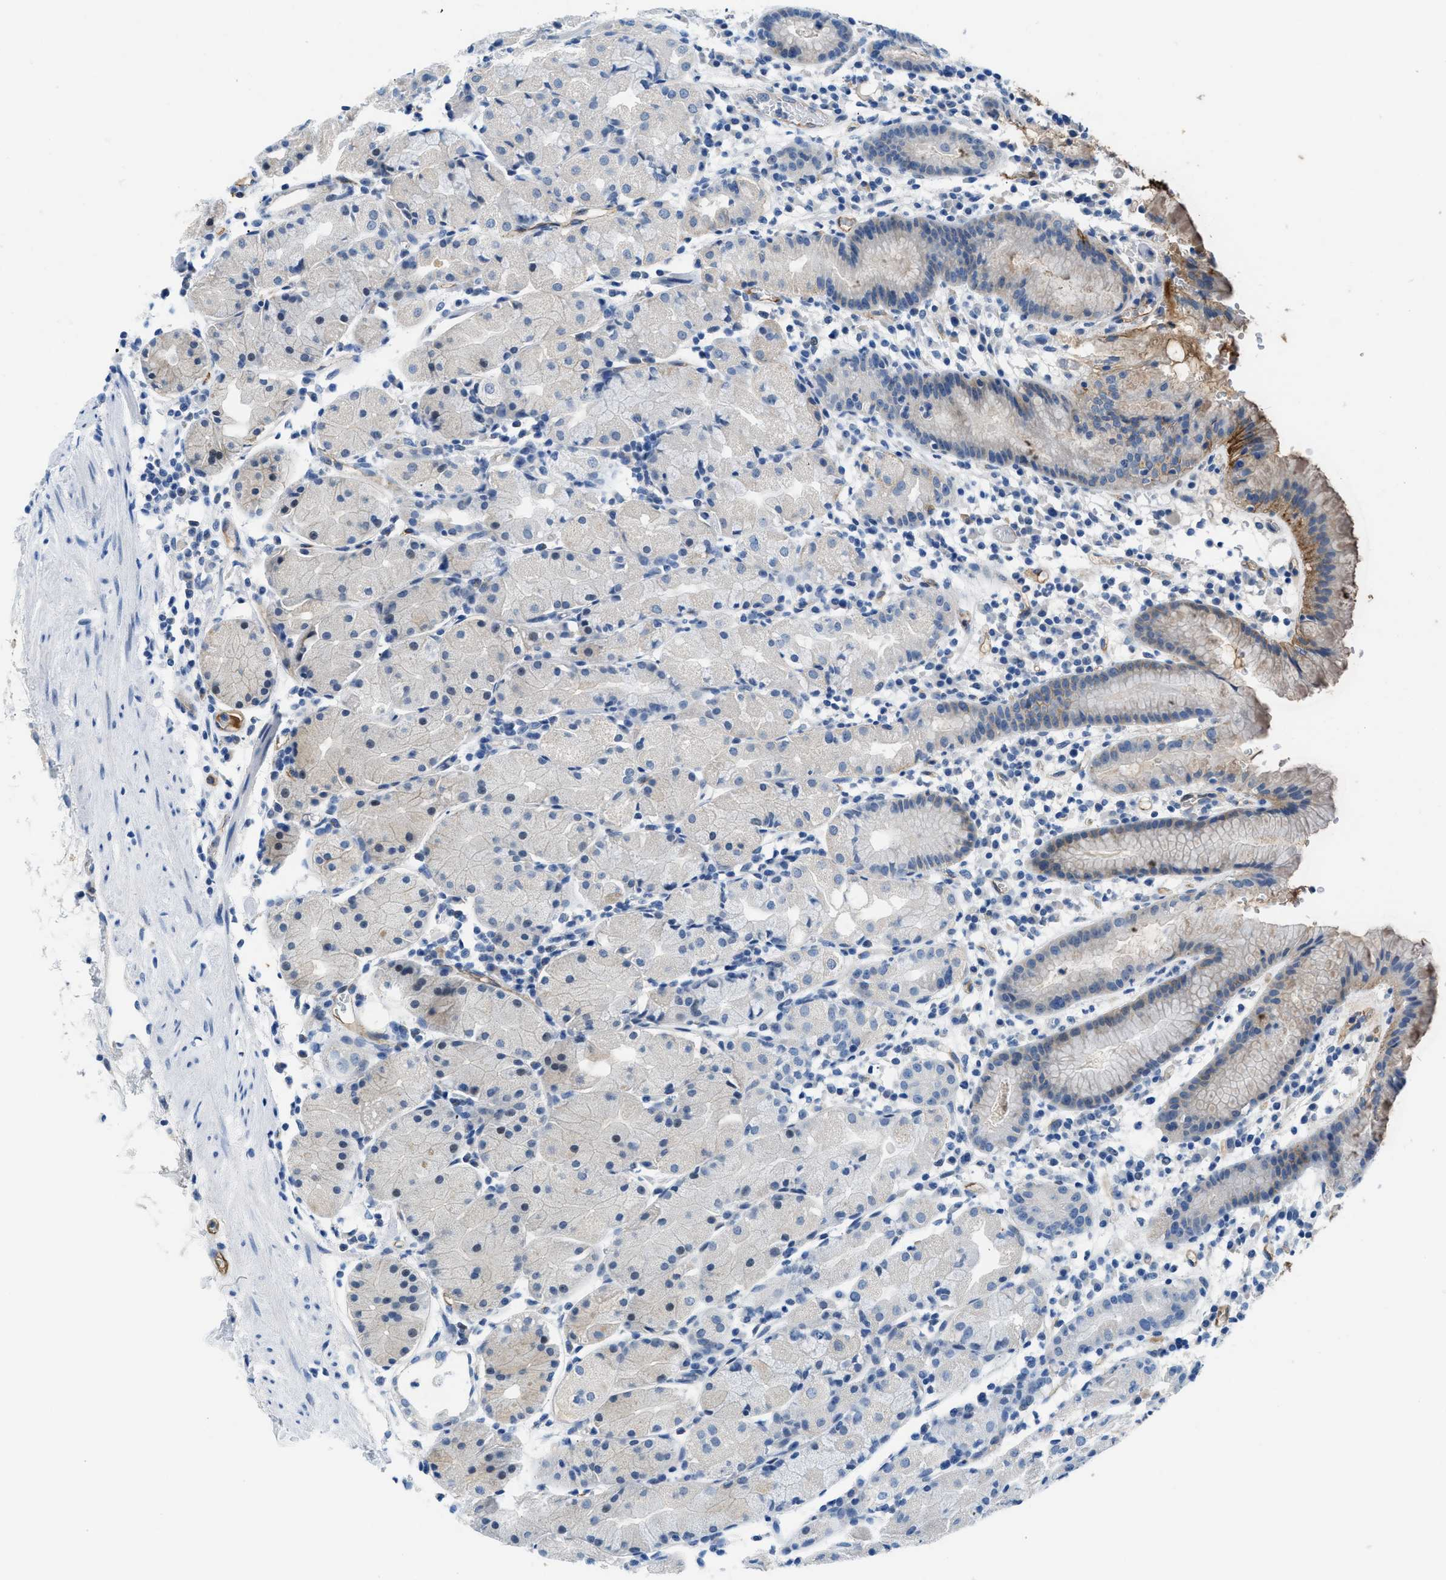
{"staining": {"intensity": "moderate", "quantity": "<25%", "location": "cytoplasmic/membranous"}, "tissue": "stomach", "cell_type": "Glandular cells", "image_type": "normal", "snomed": [{"axis": "morphology", "description": "Normal tissue, NOS"}, {"axis": "topography", "description": "Stomach"}, {"axis": "topography", "description": "Stomach, lower"}], "caption": "The histopathology image shows immunohistochemical staining of unremarkable stomach. There is moderate cytoplasmic/membranous positivity is appreciated in approximately <25% of glandular cells.", "gene": "MBL2", "patient": {"sex": "female", "age": 75}}